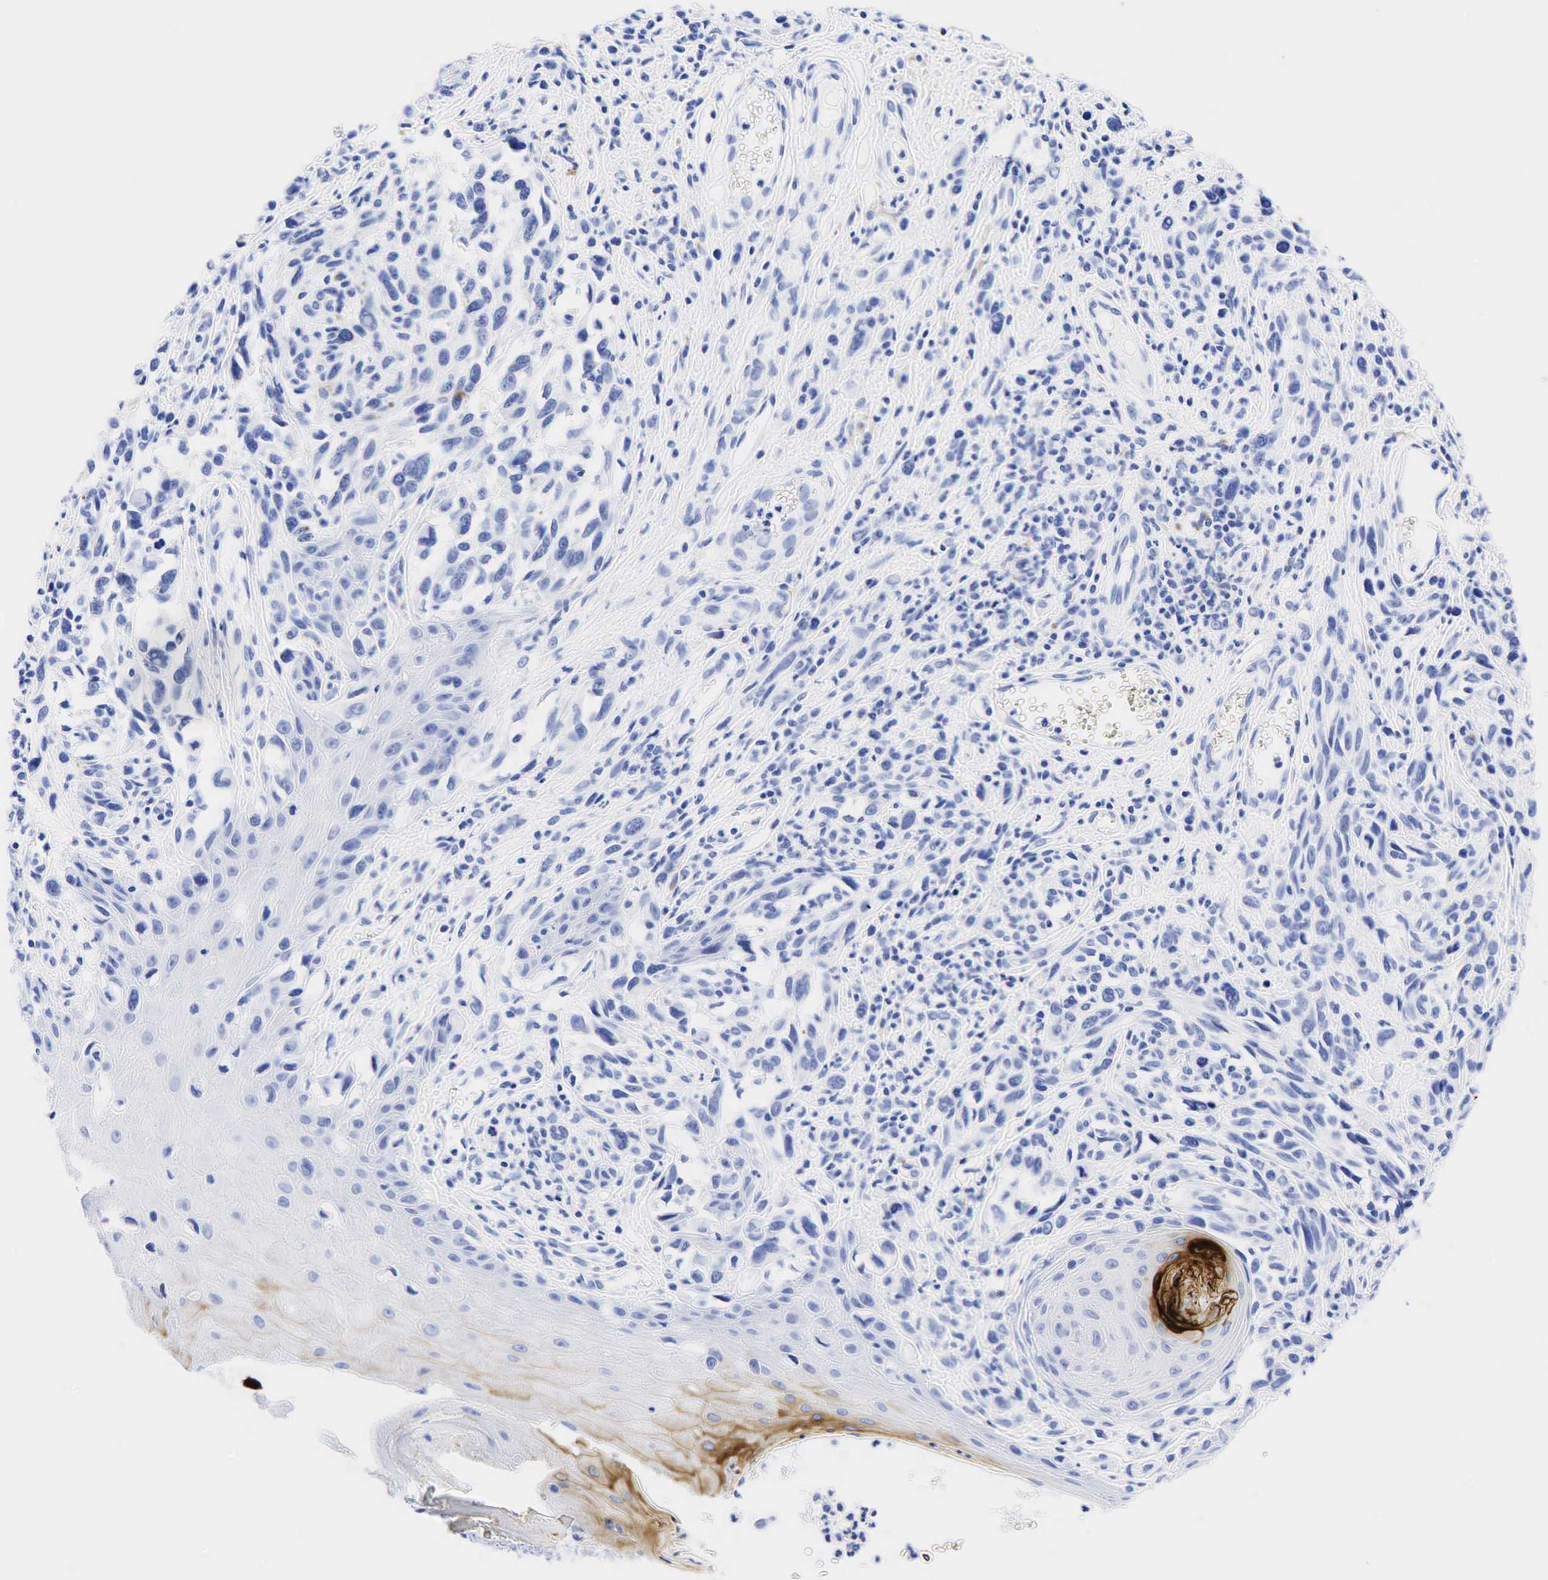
{"staining": {"intensity": "negative", "quantity": "none", "location": "none"}, "tissue": "melanoma", "cell_type": "Tumor cells", "image_type": "cancer", "snomed": [{"axis": "morphology", "description": "Malignant melanoma, NOS"}, {"axis": "topography", "description": "Skin"}], "caption": "High power microscopy micrograph of an immunohistochemistry (IHC) image of melanoma, revealing no significant positivity in tumor cells.", "gene": "CEACAM5", "patient": {"sex": "female", "age": 82}}